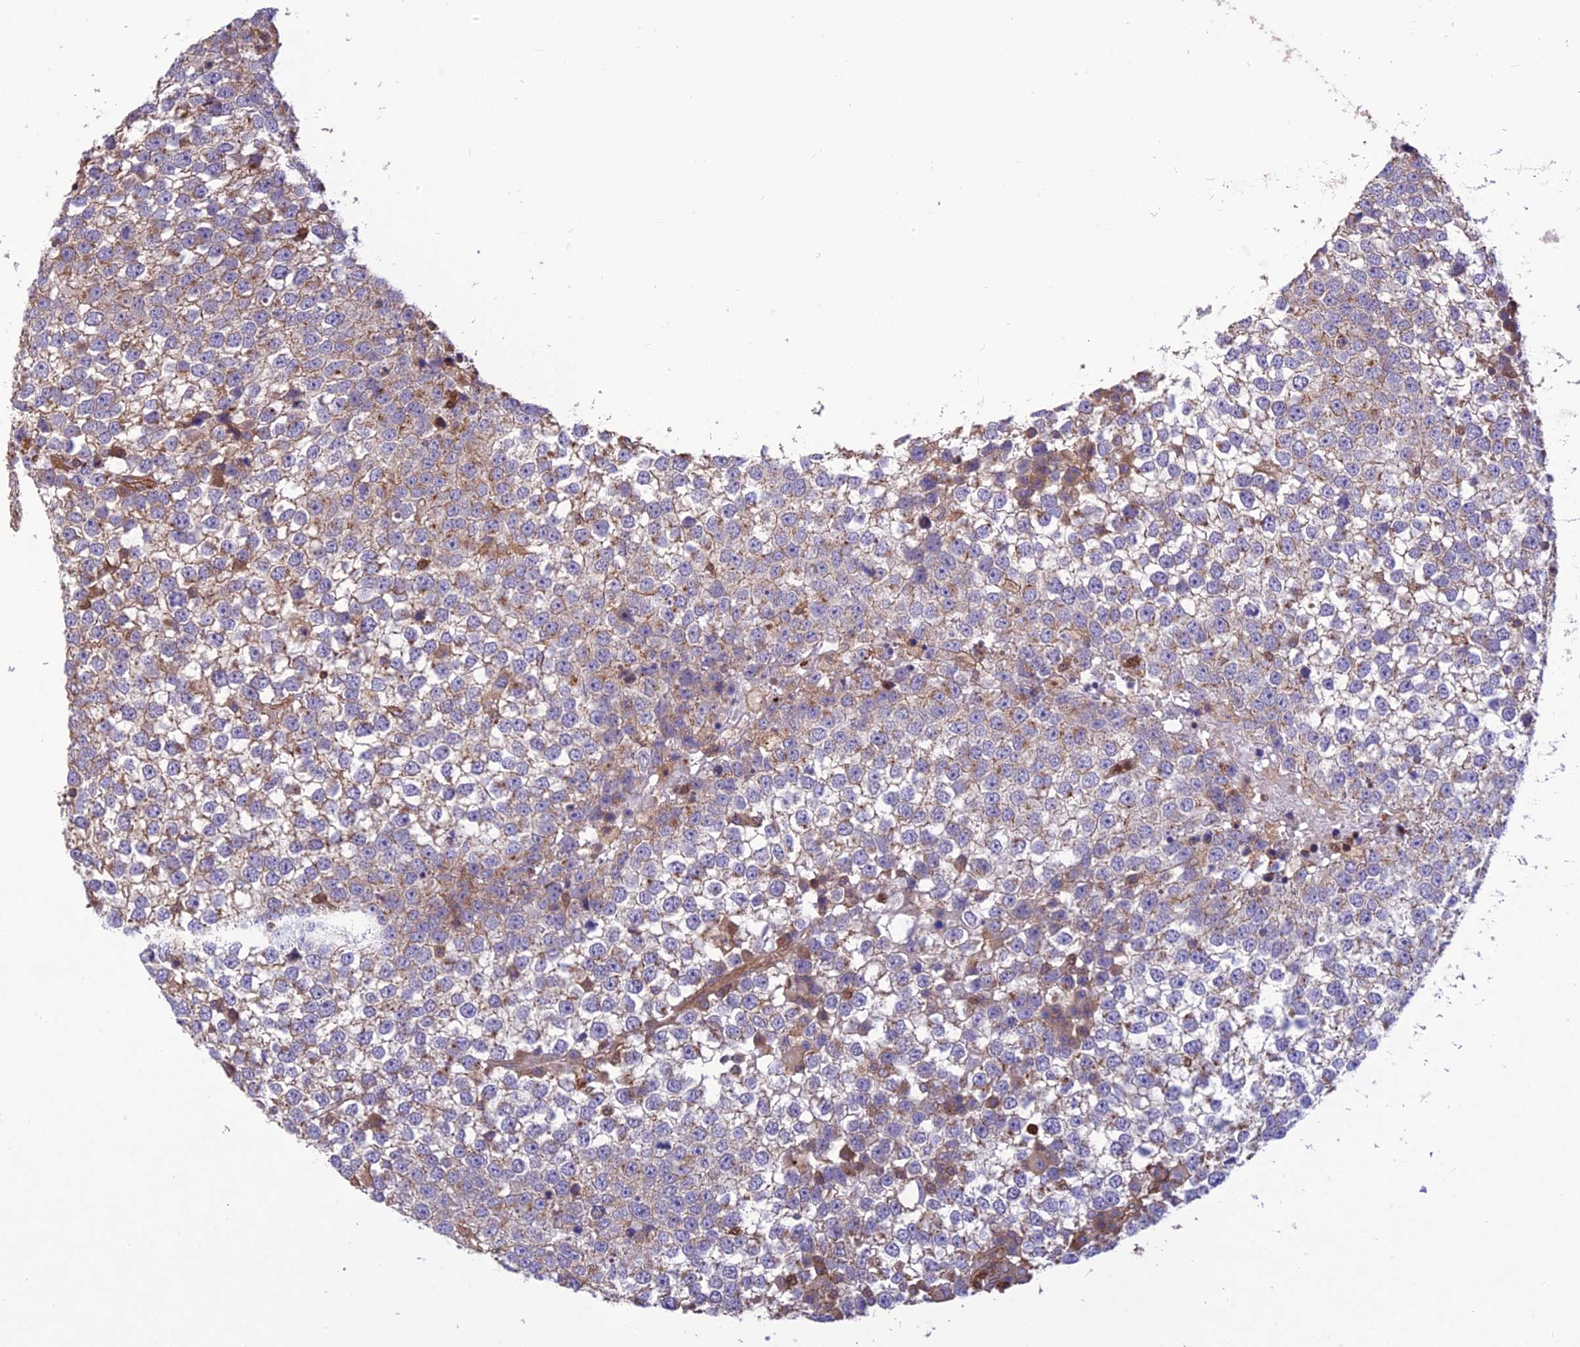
{"staining": {"intensity": "weak", "quantity": "<25%", "location": "cytoplasmic/membranous"}, "tissue": "testis cancer", "cell_type": "Tumor cells", "image_type": "cancer", "snomed": [{"axis": "morphology", "description": "Seminoma, NOS"}, {"axis": "topography", "description": "Testis"}], "caption": "Testis cancer was stained to show a protein in brown. There is no significant staining in tumor cells. (Immunohistochemistry (ihc), brightfield microscopy, high magnification).", "gene": "HPSE2", "patient": {"sex": "male", "age": 65}}